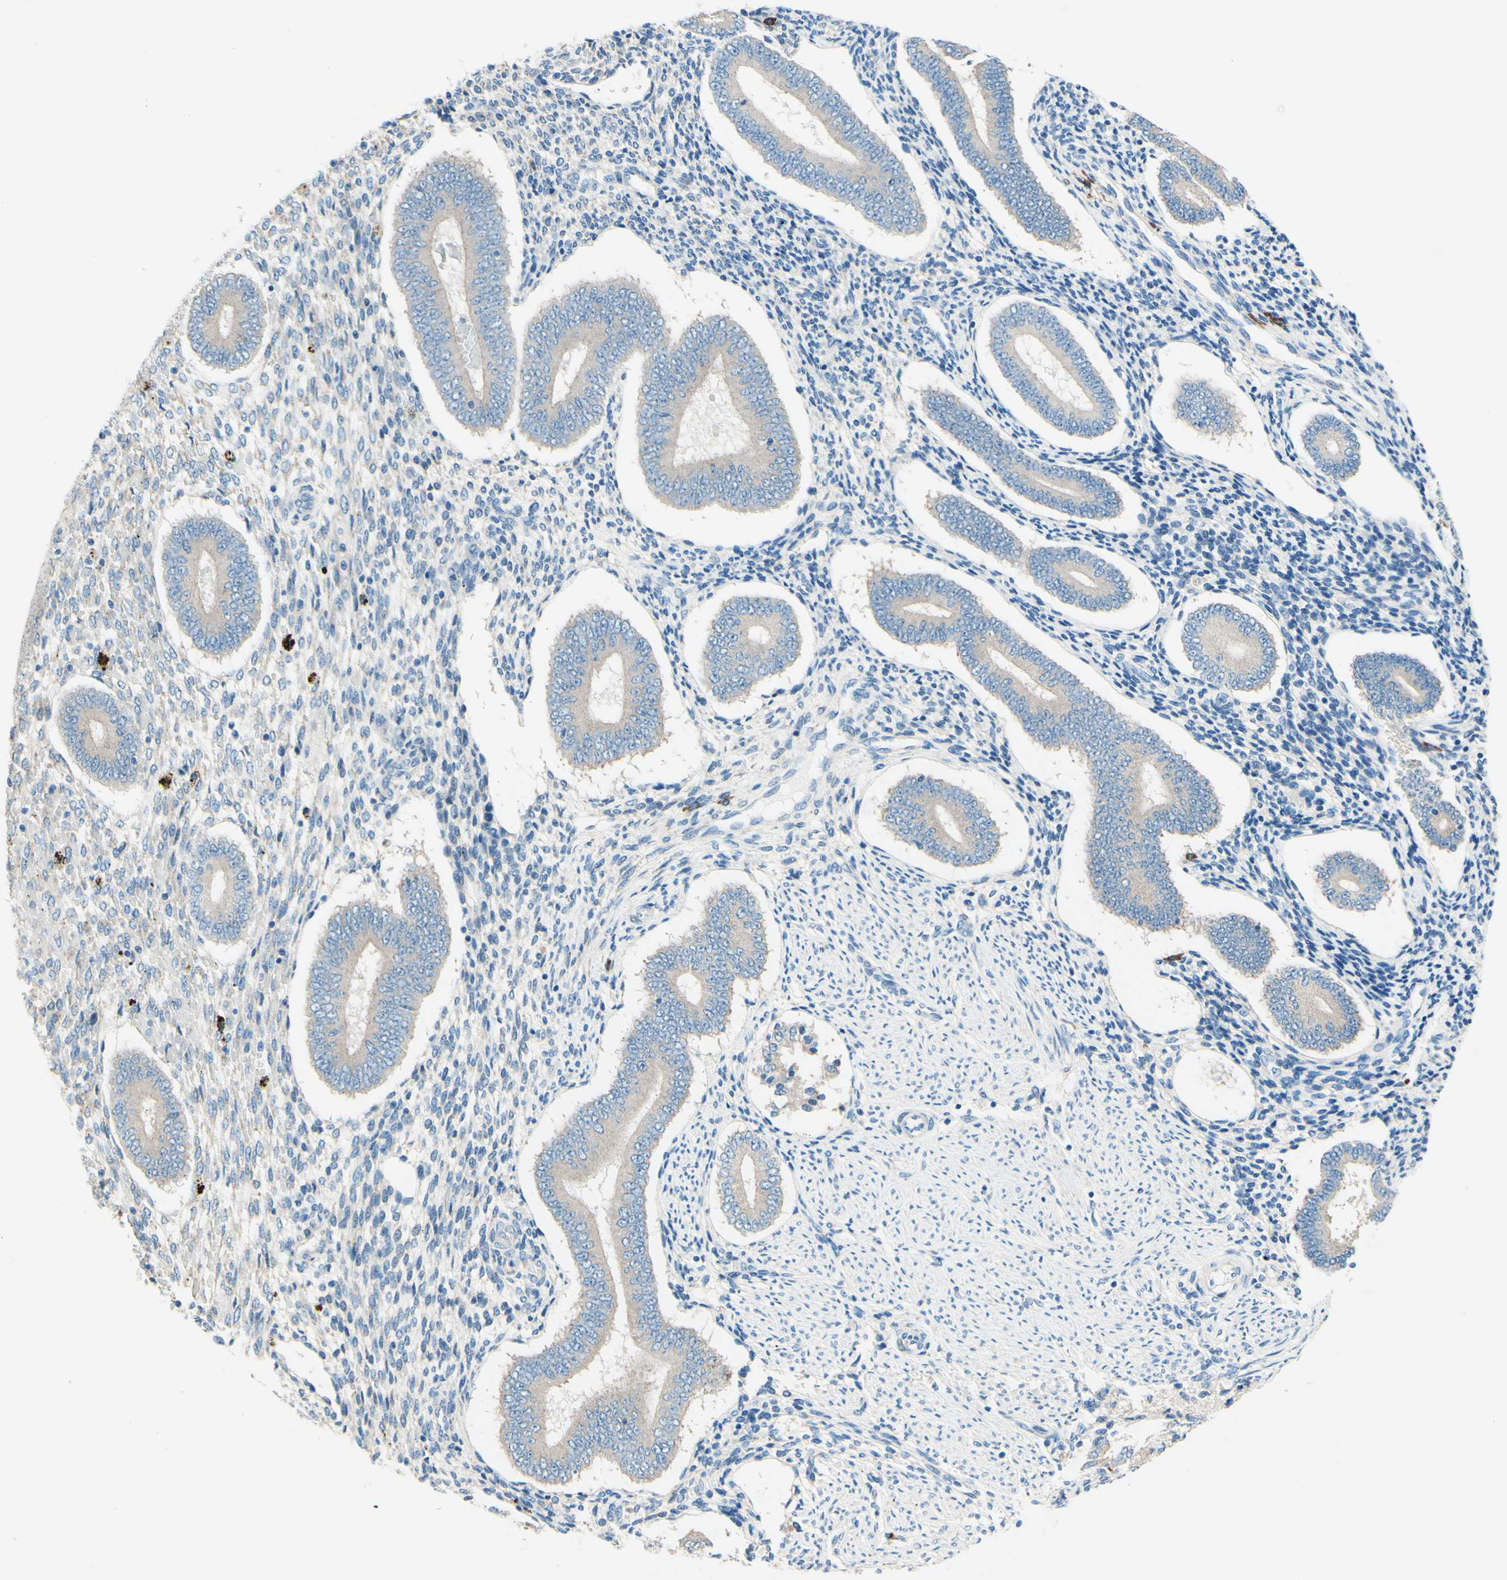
{"staining": {"intensity": "negative", "quantity": "none", "location": "none"}, "tissue": "endometrium", "cell_type": "Cells in endometrial stroma", "image_type": "normal", "snomed": [{"axis": "morphology", "description": "Normal tissue, NOS"}, {"axis": "topography", "description": "Endometrium"}], "caption": "High power microscopy histopathology image of an IHC photomicrograph of benign endometrium, revealing no significant expression in cells in endometrial stroma.", "gene": "PASD1", "patient": {"sex": "female", "age": 42}}